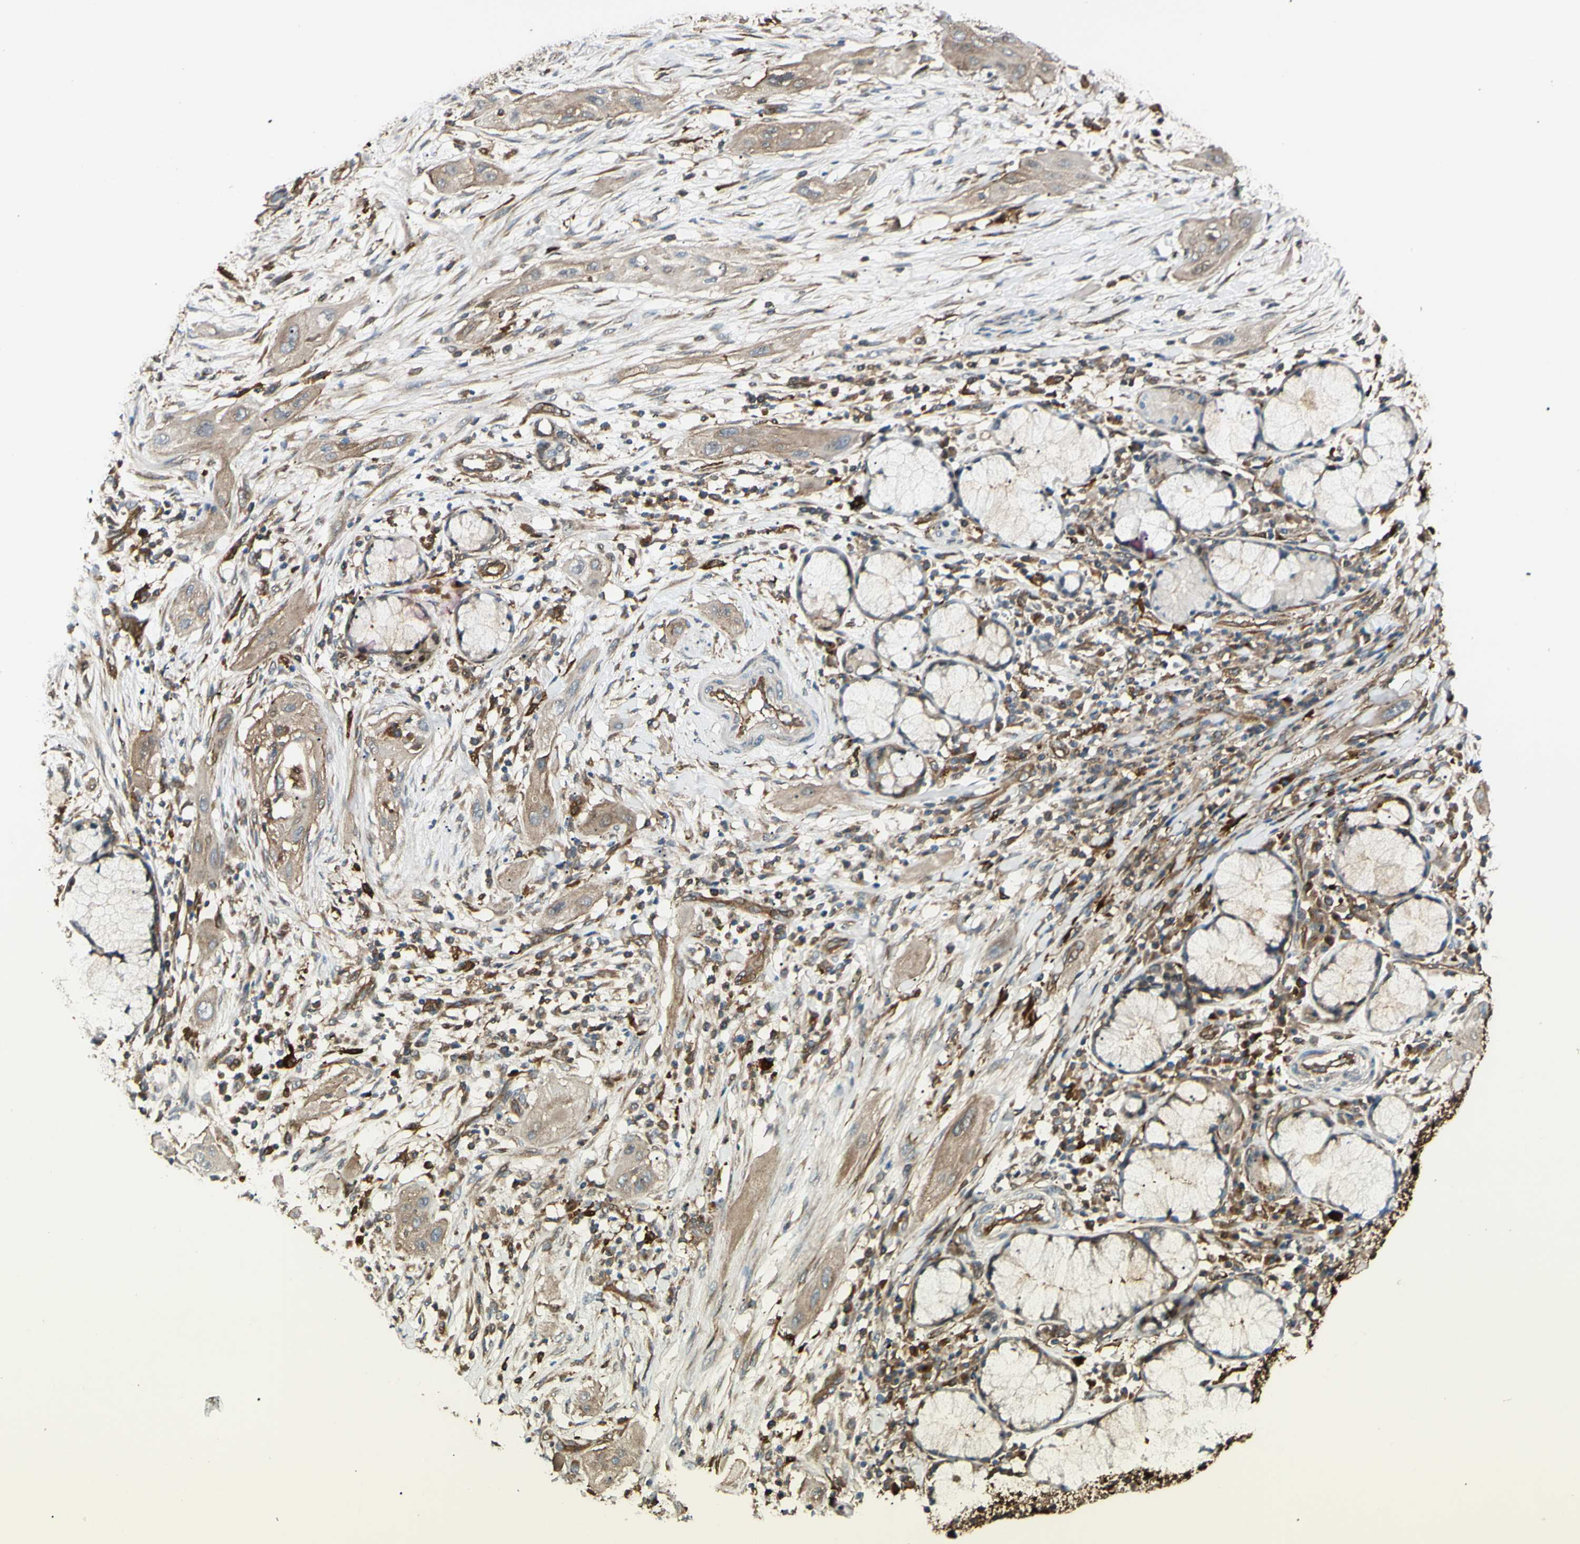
{"staining": {"intensity": "weak", "quantity": ">75%", "location": "cytoplasmic/membranous"}, "tissue": "lung cancer", "cell_type": "Tumor cells", "image_type": "cancer", "snomed": [{"axis": "morphology", "description": "Squamous cell carcinoma, NOS"}, {"axis": "topography", "description": "Lung"}], "caption": "Immunohistochemistry (IHC) of lung cancer displays low levels of weak cytoplasmic/membranous expression in about >75% of tumor cells.", "gene": "PTPN12", "patient": {"sex": "female", "age": 47}}